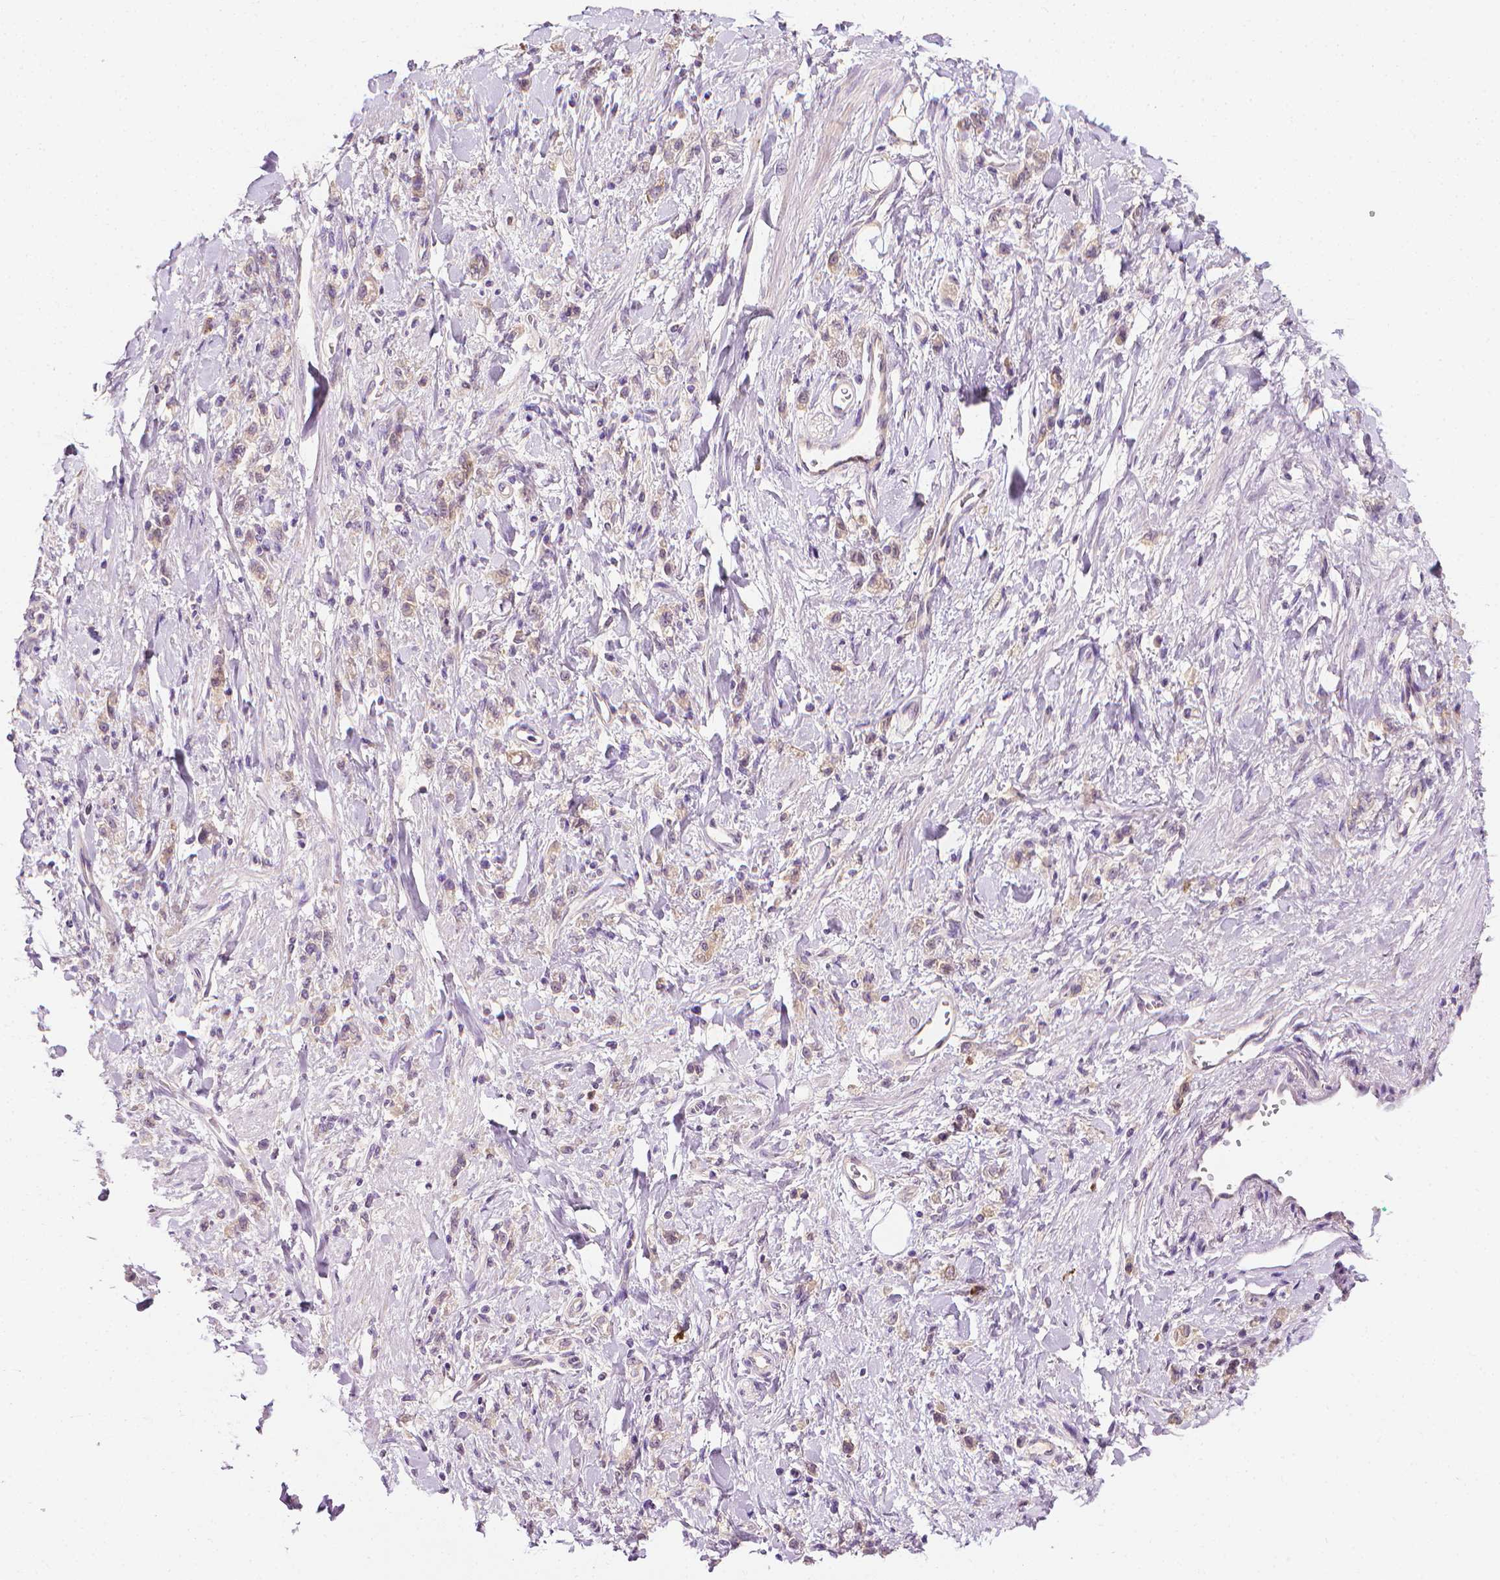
{"staining": {"intensity": "negative", "quantity": "none", "location": "none"}, "tissue": "stomach cancer", "cell_type": "Tumor cells", "image_type": "cancer", "snomed": [{"axis": "morphology", "description": "Adenocarcinoma, NOS"}, {"axis": "topography", "description": "Stomach"}], "caption": "Immunohistochemical staining of stomach cancer (adenocarcinoma) reveals no significant staining in tumor cells.", "gene": "MCOLN3", "patient": {"sex": "male", "age": 77}}